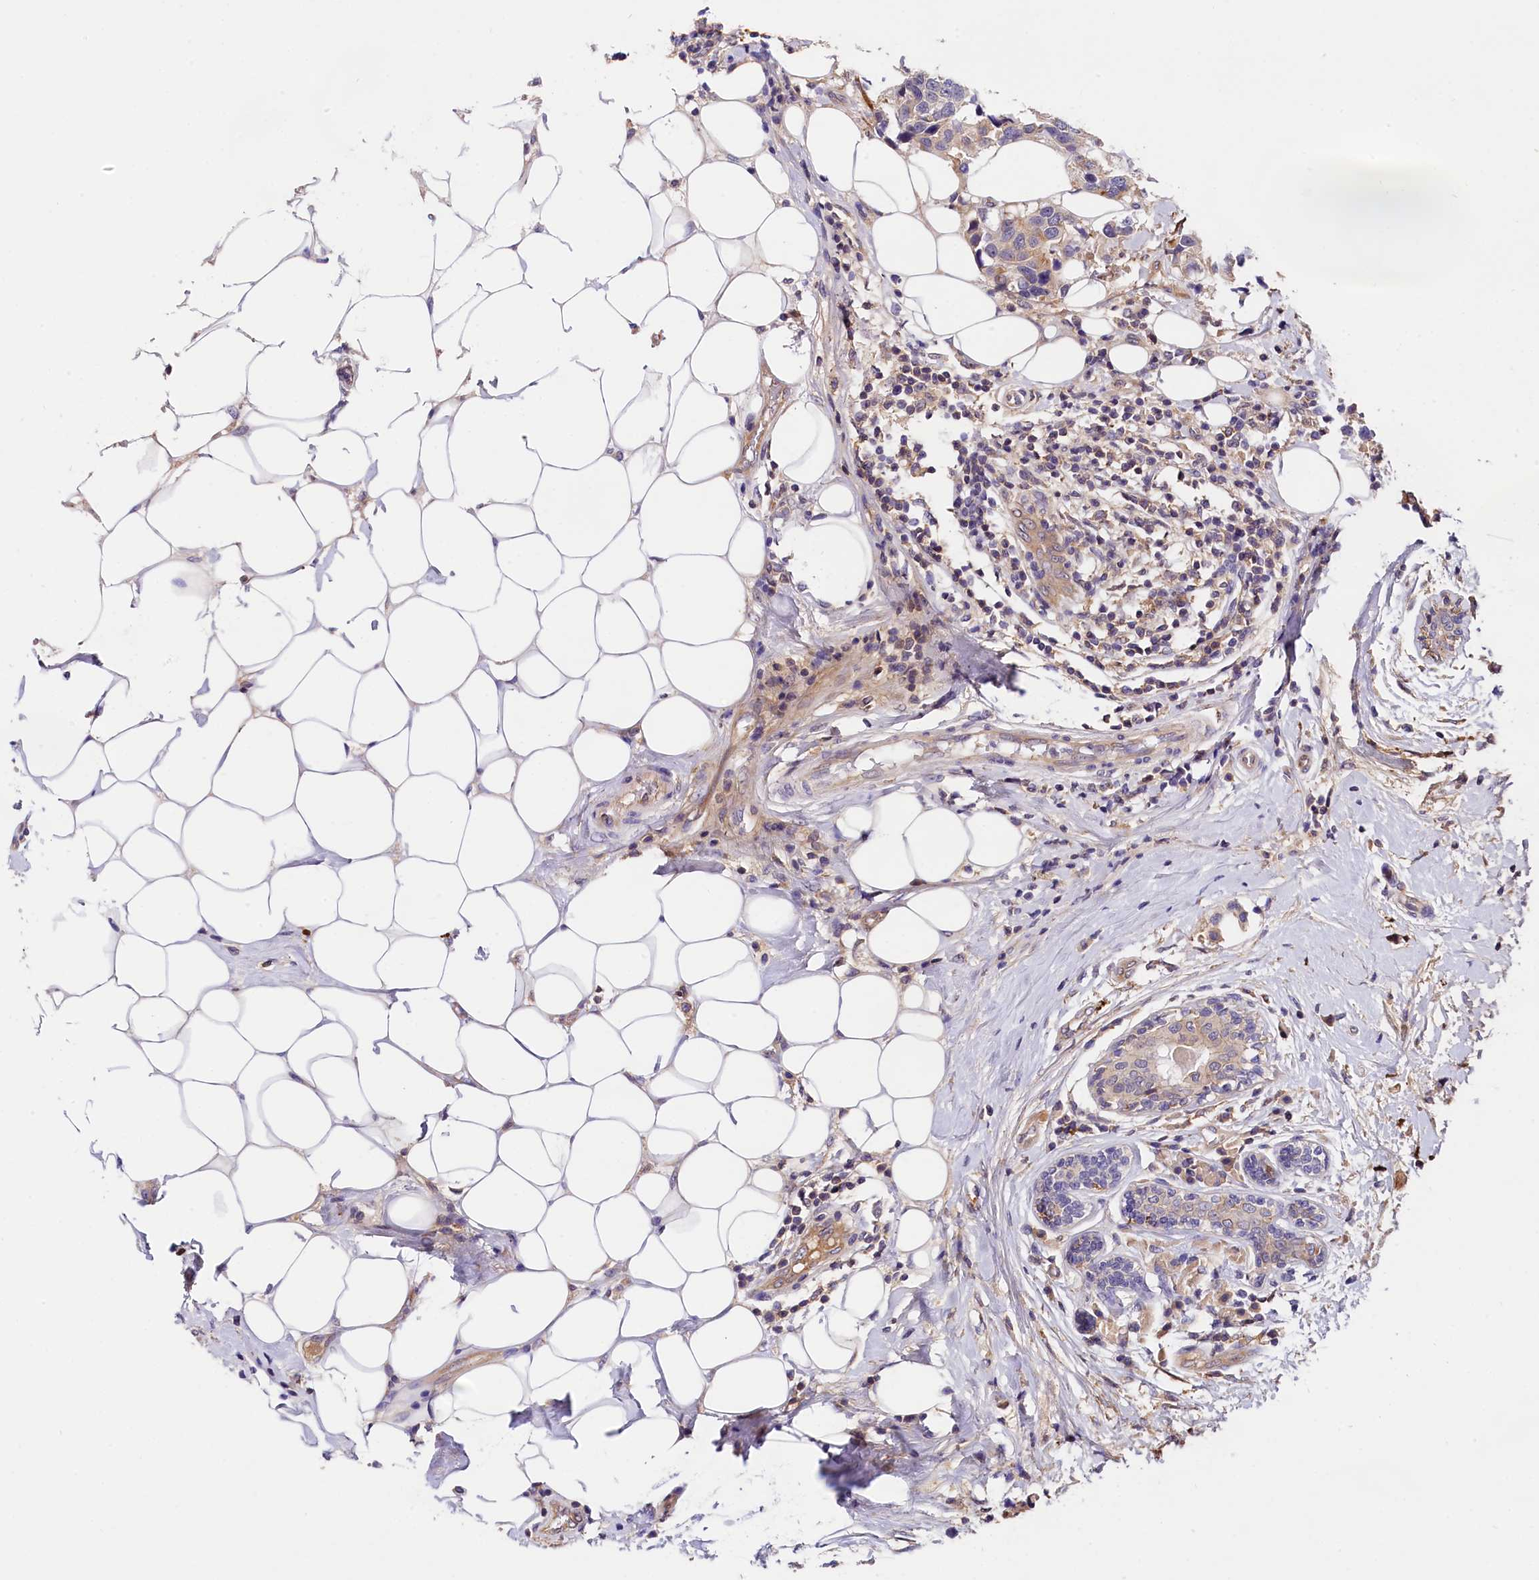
{"staining": {"intensity": "negative", "quantity": "none", "location": "none"}, "tissue": "breast cancer", "cell_type": "Tumor cells", "image_type": "cancer", "snomed": [{"axis": "morphology", "description": "Normal tissue, NOS"}, {"axis": "morphology", "description": "Duct carcinoma"}, {"axis": "topography", "description": "Breast"}], "caption": "Human invasive ductal carcinoma (breast) stained for a protein using IHC exhibits no expression in tumor cells.", "gene": "OAS3", "patient": {"sex": "female", "age": 39}}